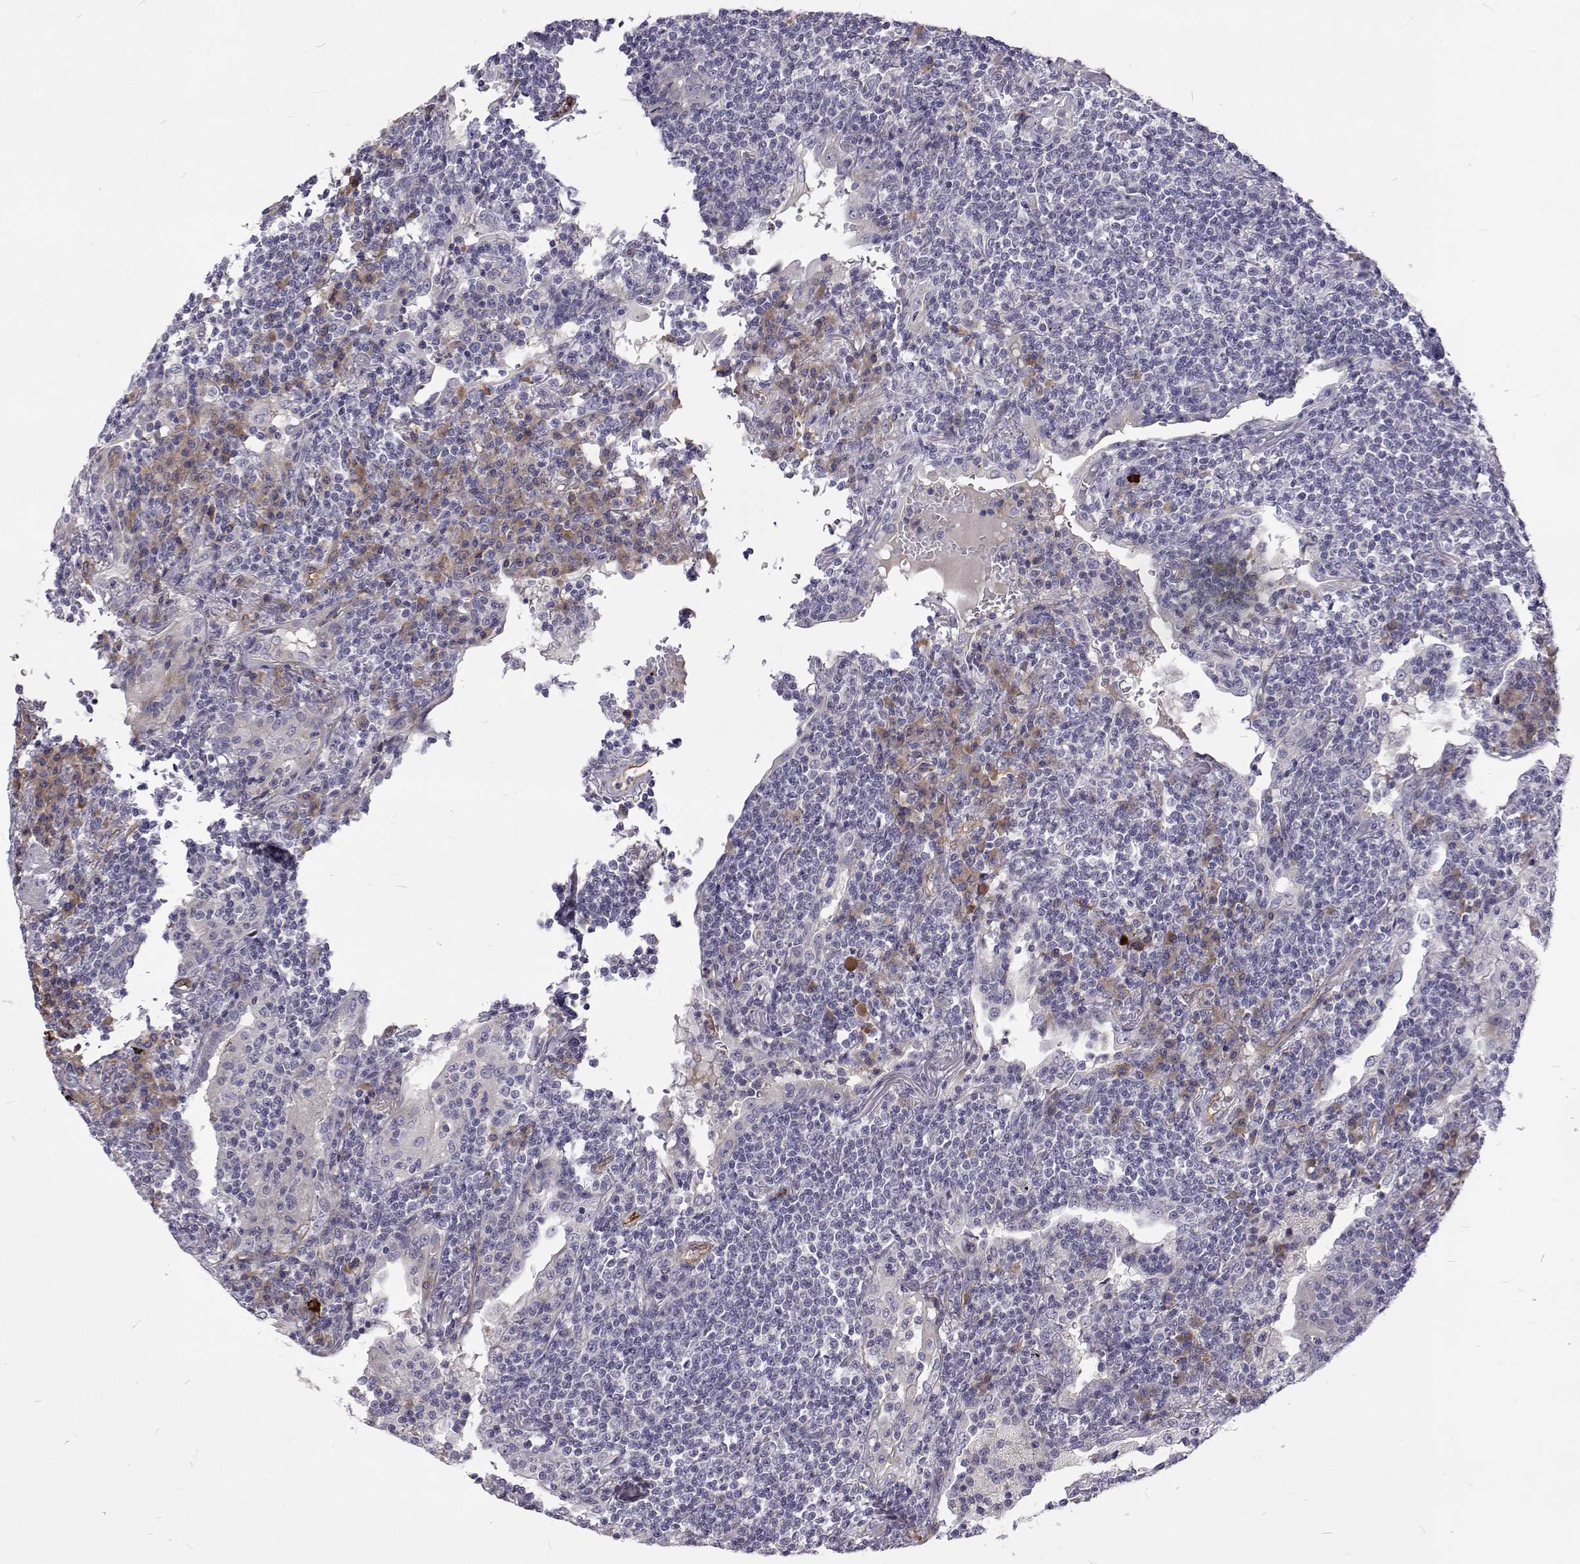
{"staining": {"intensity": "negative", "quantity": "none", "location": "none"}, "tissue": "lymphoma", "cell_type": "Tumor cells", "image_type": "cancer", "snomed": [{"axis": "morphology", "description": "Malignant lymphoma, non-Hodgkin's type, Low grade"}, {"axis": "topography", "description": "Lung"}], "caption": "Protein analysis of lymphoma exhibits no significant expression in tumor cells.", "gene": "NPR3", "patient": {"sex": "female", "age": 71}}